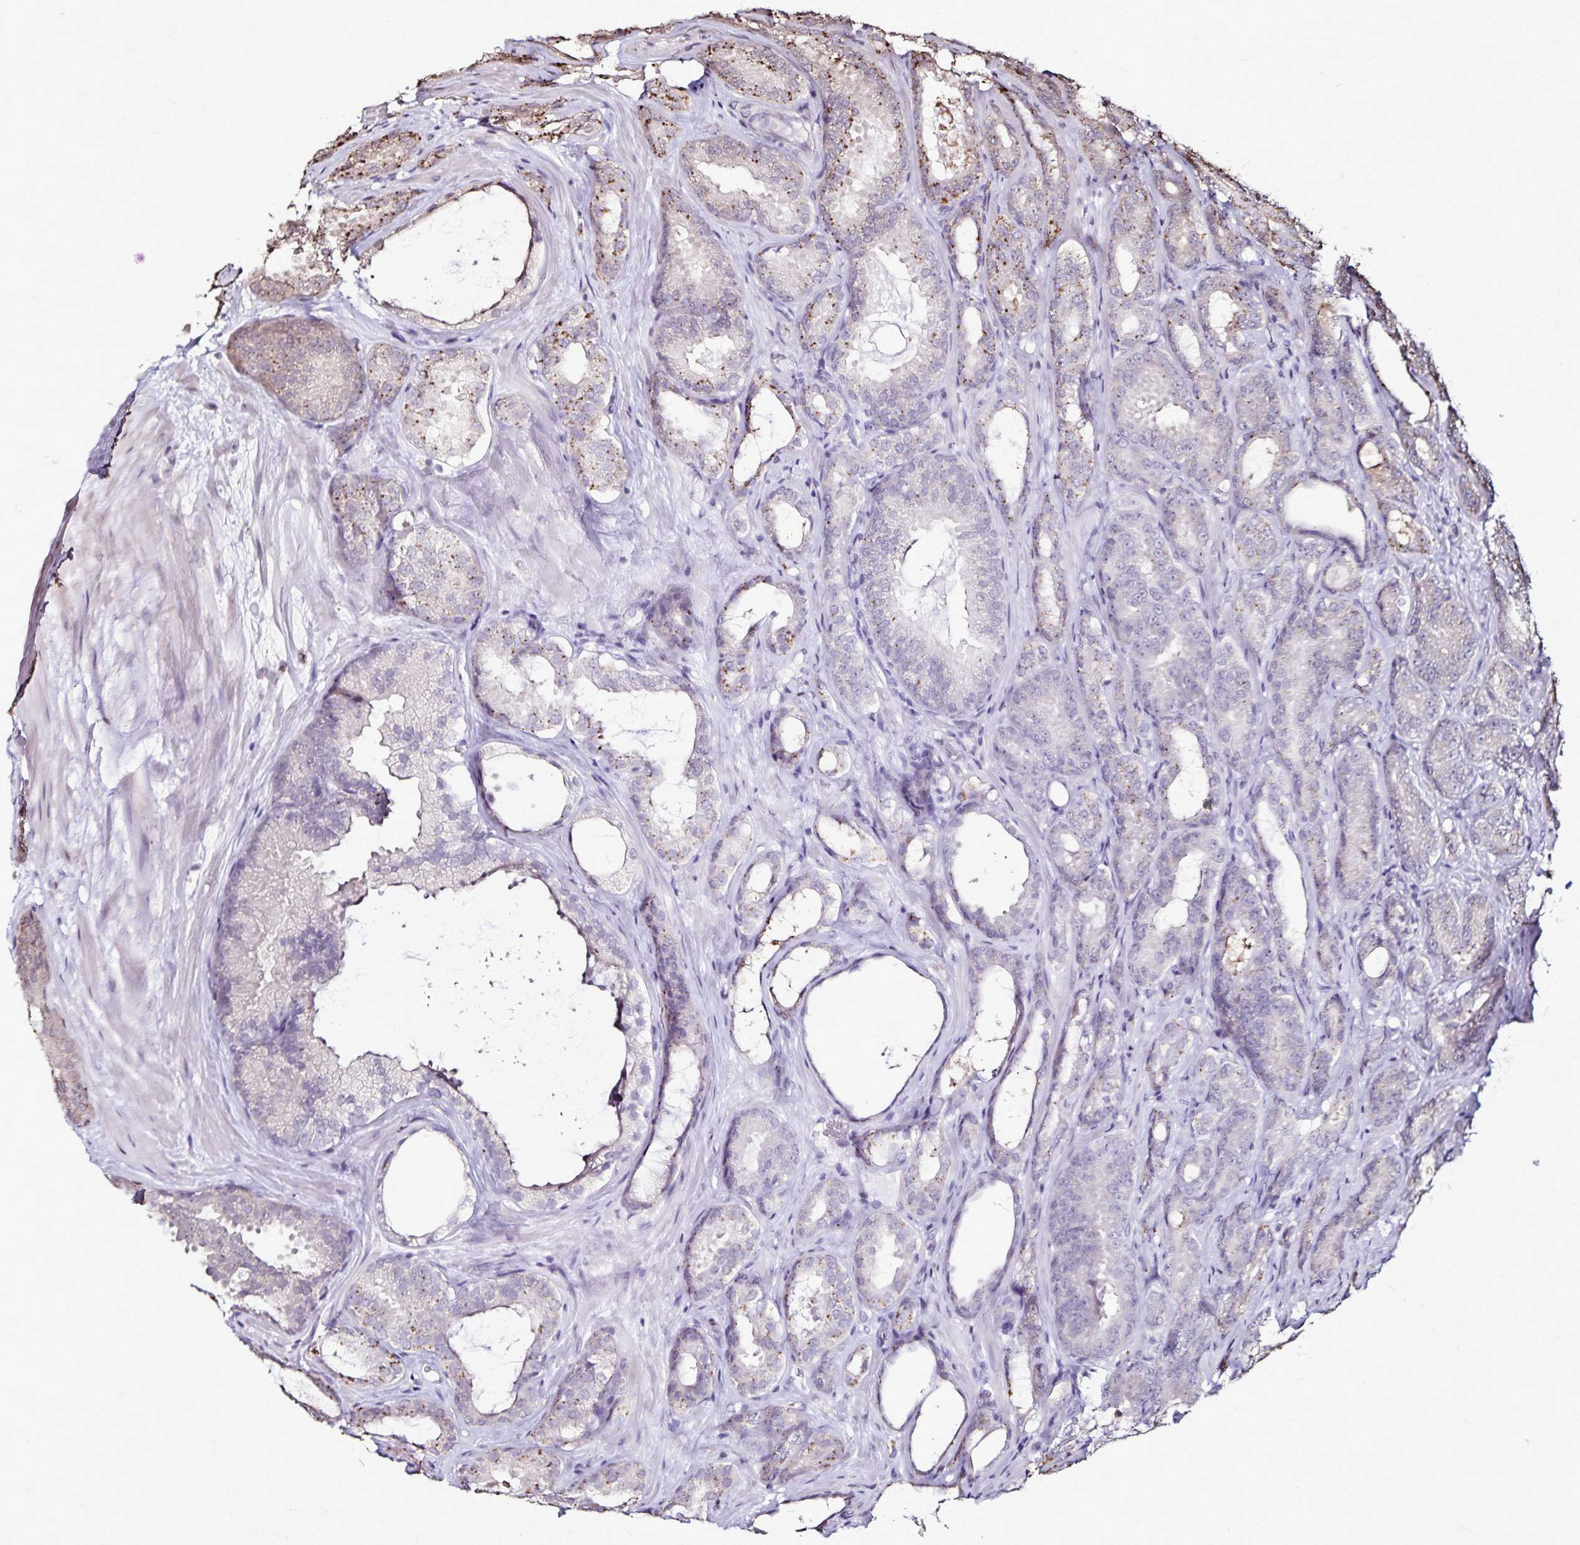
{"staining": {"intensity": "moderate", "quantity": "<25%", "location": "cytoplasmic/membranous"}, "tissue": "prostate cancer", "cell_type": "Tumor cells", "image_type": "cancer", "snomed": [{"axis": "morphology", "description": "Adenocarcinoma, High grade"}, {"axis": "topography", "description": "Prostate"}], "caption": "IHC staining of prostate cancer (adenocarcinoma (high-grade)), which demonstrates low levels of moderate cytoplasmic/membranous expression in approximately <25% of tumor cells indicating moderate cytoplasmic/membranous protein expression. The staining was performed using DAB (3,3'-diaminobenzidine) (brown) for protein detection and nuclei were counterstained in hematoxylin (blue).", "gene": "CHMP1B", "patient": {"sex": "male", "age": 64}}